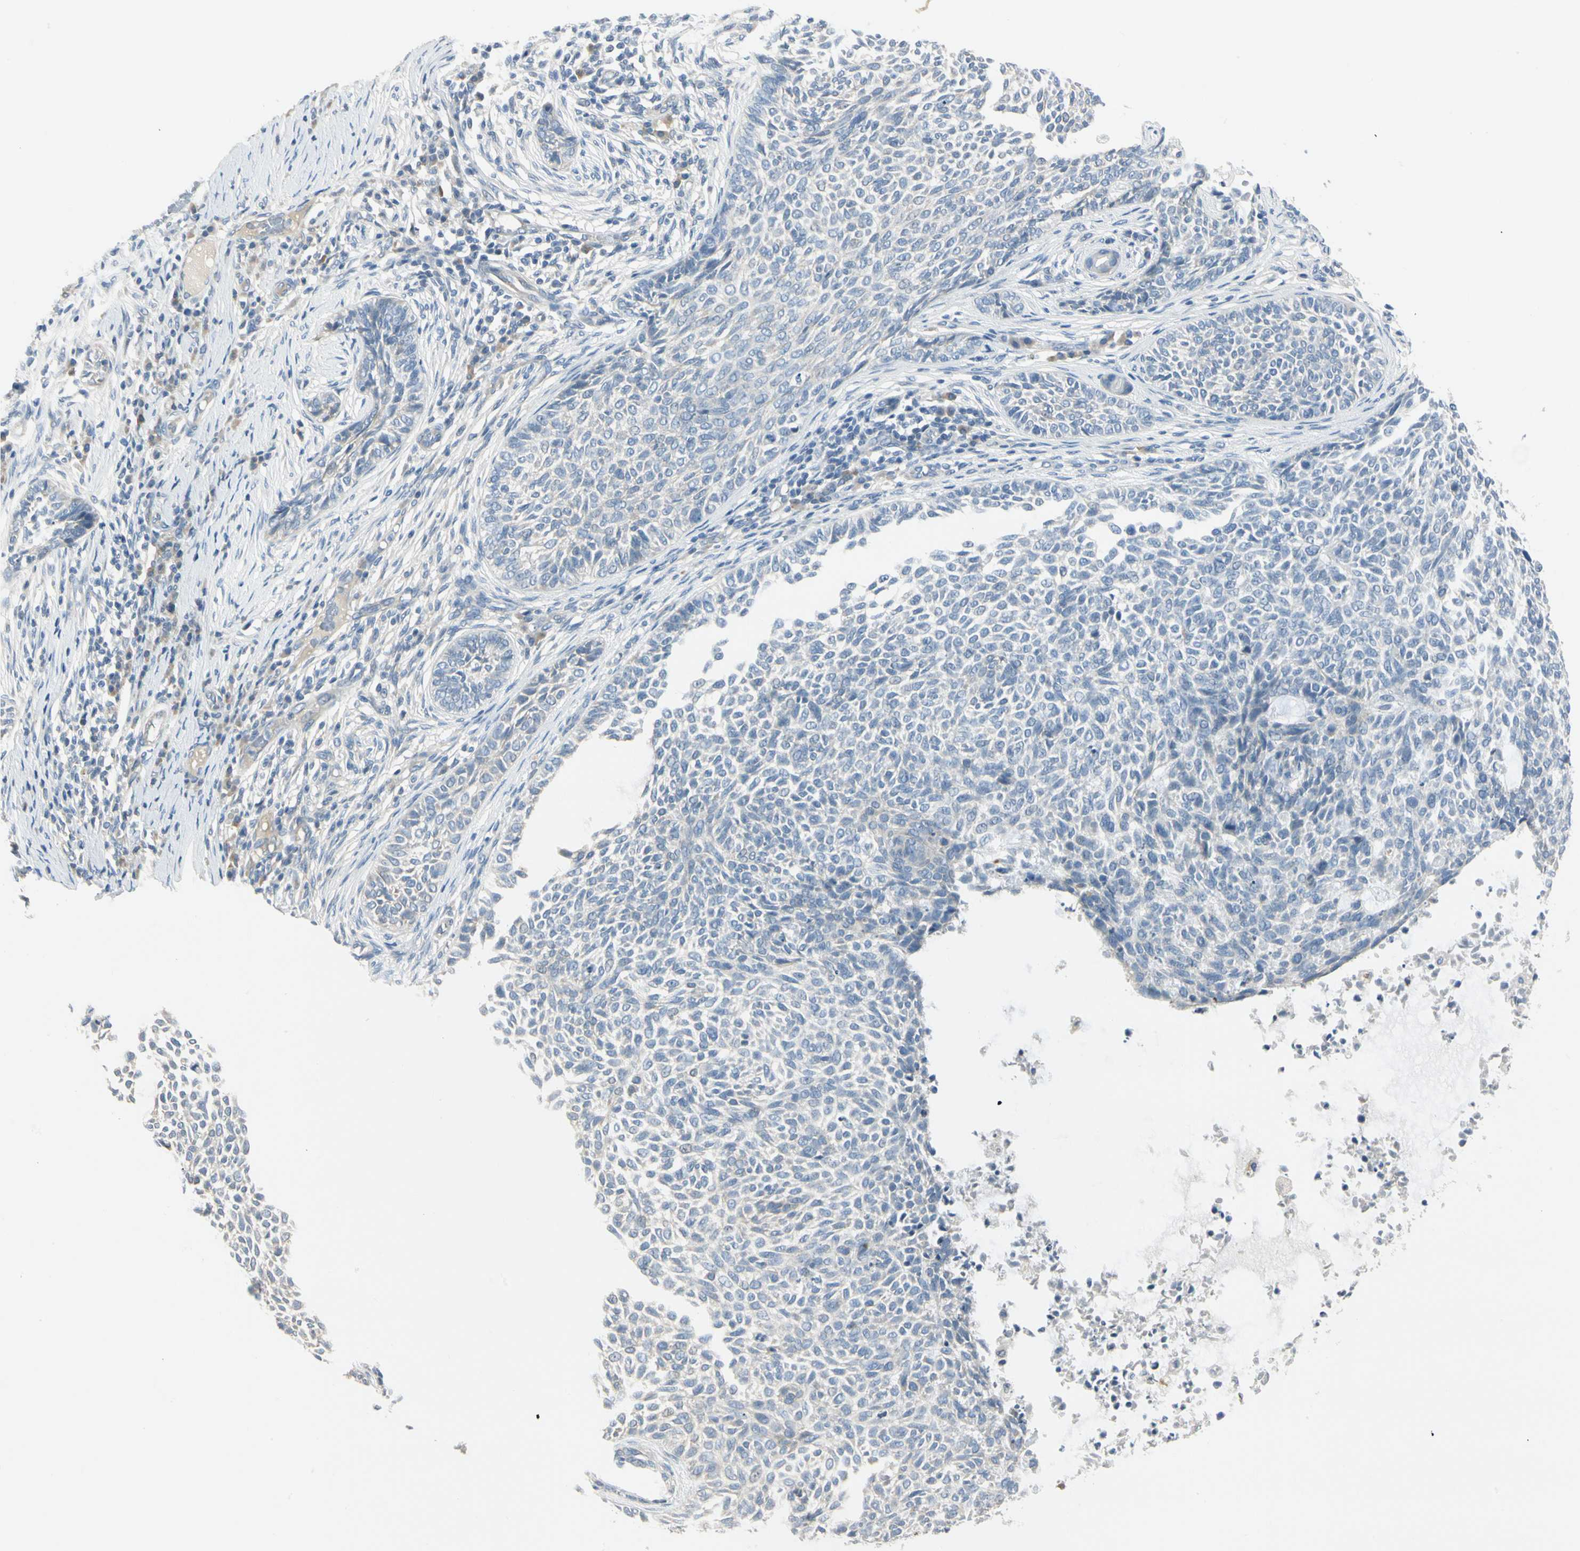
{"staining": {"intensity": "negative", "quantity": "none", "location": "none"}, "tissue": "skin cancer", "cell_type": "Tumor cells", "image_type": "cancer", "snomed": [{"axis": "morphology", "description": "Basal cell carcinoma"}, {"axis": "topography", "description": "Skin"}], "caption": "Immunohistochemistry (IHC) photomicrograph of skin cancer stained for a protein (brown), which reveals no expression in tumor cells.", "gene": "SPINK4", "patient": {"sex": "male", "age": 87}}